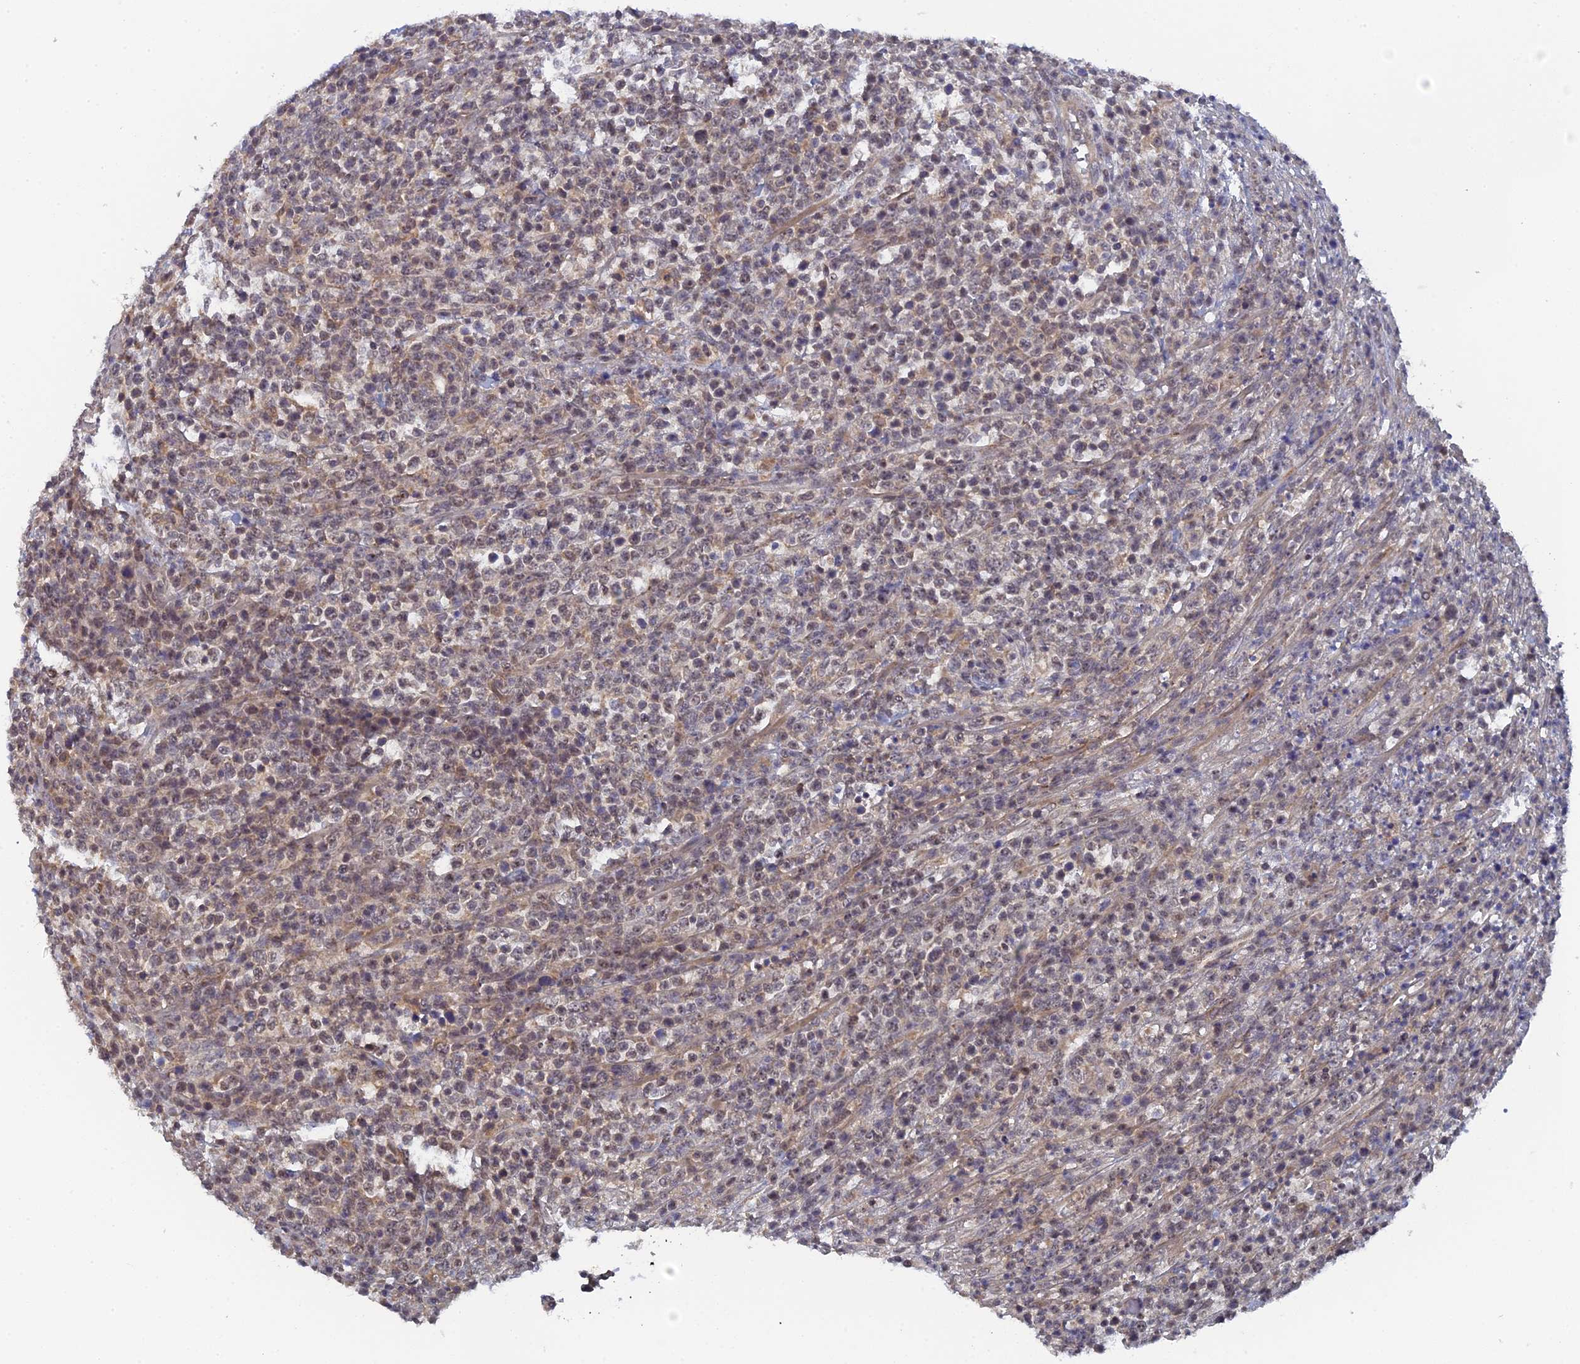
{"staining": {"intensity": "weak", "quantity": "<25%", "location": "cytoplasmic/membranous,nuclear"}, "tissue": "lymphoma", "cell_type": "Tumor cells", "image_type": "cancer", "snomed": [{"axis": "morphology", "description": "Malignant lymphoma, non-Hodgkin's type, High grade"}, {"axis": "topography", "description": "Colon"}], "caption": "Micrograph shows no protein staining in tumor cells of lymphoma tissue. Nuclei are stained in blue.", "gene": "MIGA2", "patient": {"sex": "female", "age": 53}}